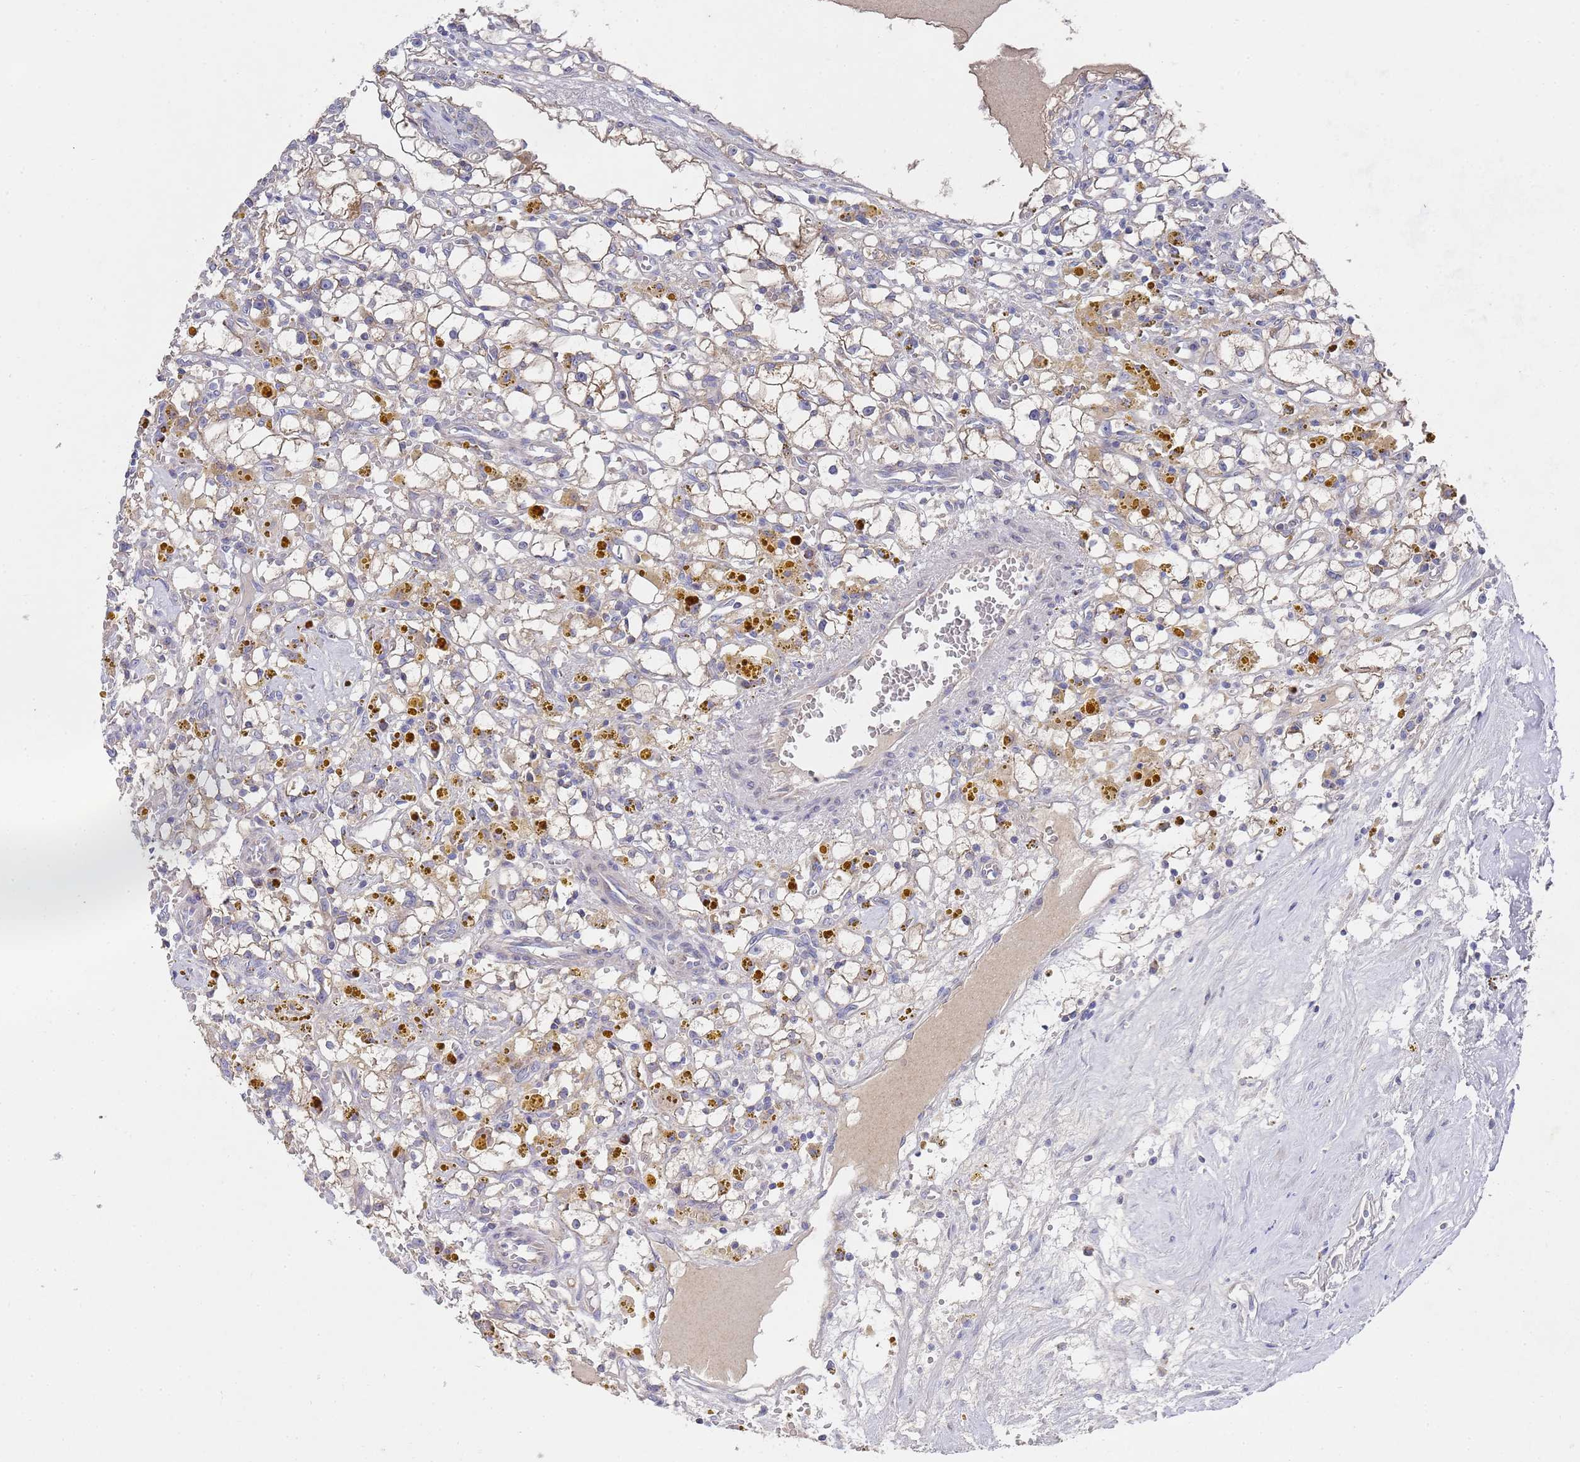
{"staining": {"intensity": "negative", "quantity": "none", "location": "none"}, "tissue": "renal cancer", "cell_type": "Tumor cells", "image_type": "cancer", "snomed": [{"axis": "morphology", "description": "Adenocarcinoma, NOS"}, {"axis": "topography", "description": "Kidney"}], "caption": "Tumor cells are negative for protein expression in human renal adenocarcinoma.", "gene": "NPEPPS", "patient": {"sex": "male", "age": 56}}